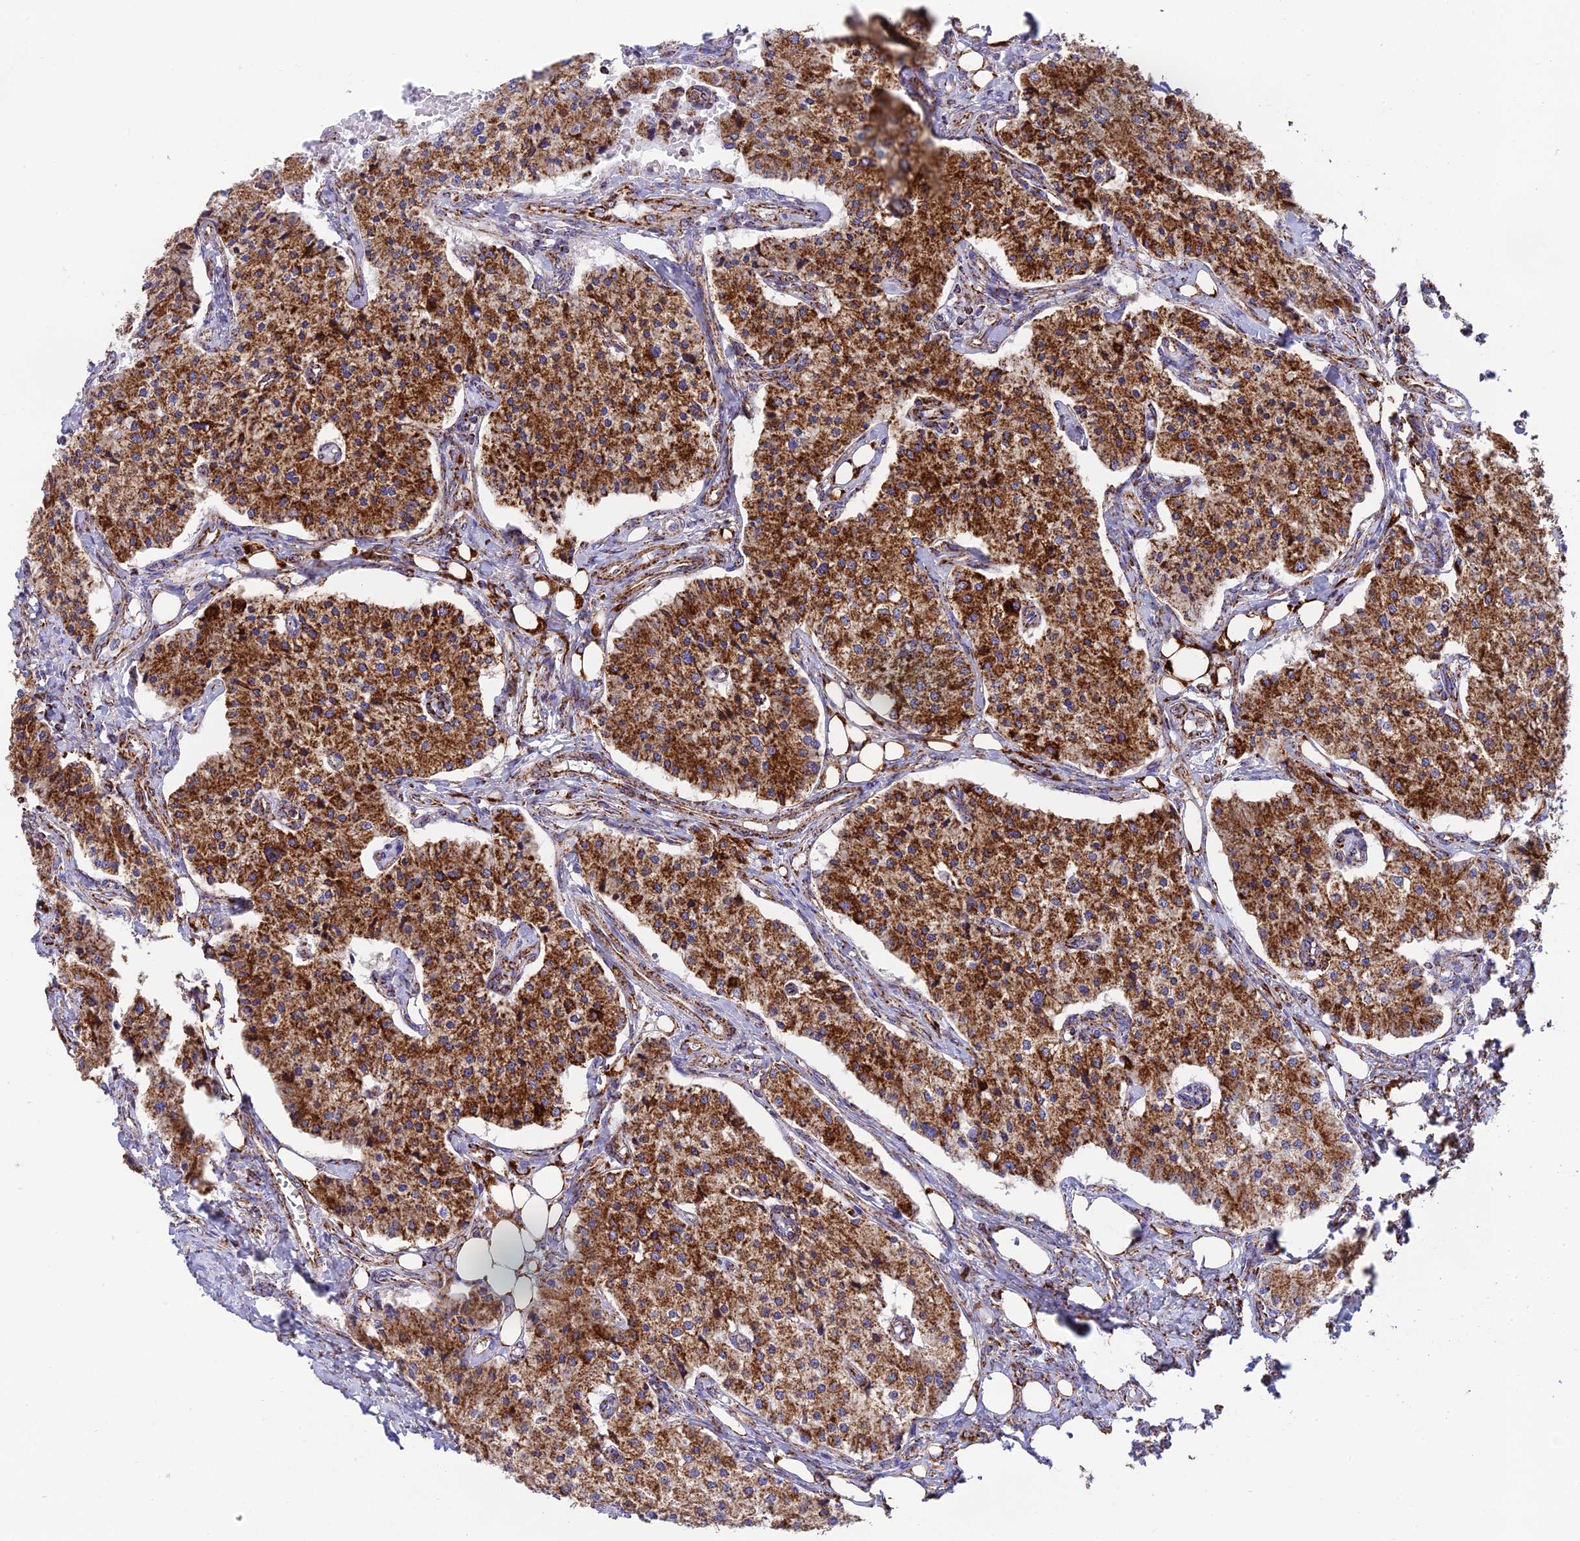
{"staining": {"intensity": "strong", "quantity": ">75%", "location": "cytoplasmic/membranous"}, "tissue": "carcinoid", "cell_type": "Tumor cells", "image_type": "cancer", "snomed": [{"axis": "morphology", "description": "Carcinoid, malignant, NOS"}, {"axis": "topography", "description": "Colon"}], "caption": "This is an image of IHC staining of carcinoid (malignant), which shows strong expression in the cytoplasmic/membranous of tumor cells.", "gene": "CHCHD3", "patient": {"sex": "female", "age": 52}}